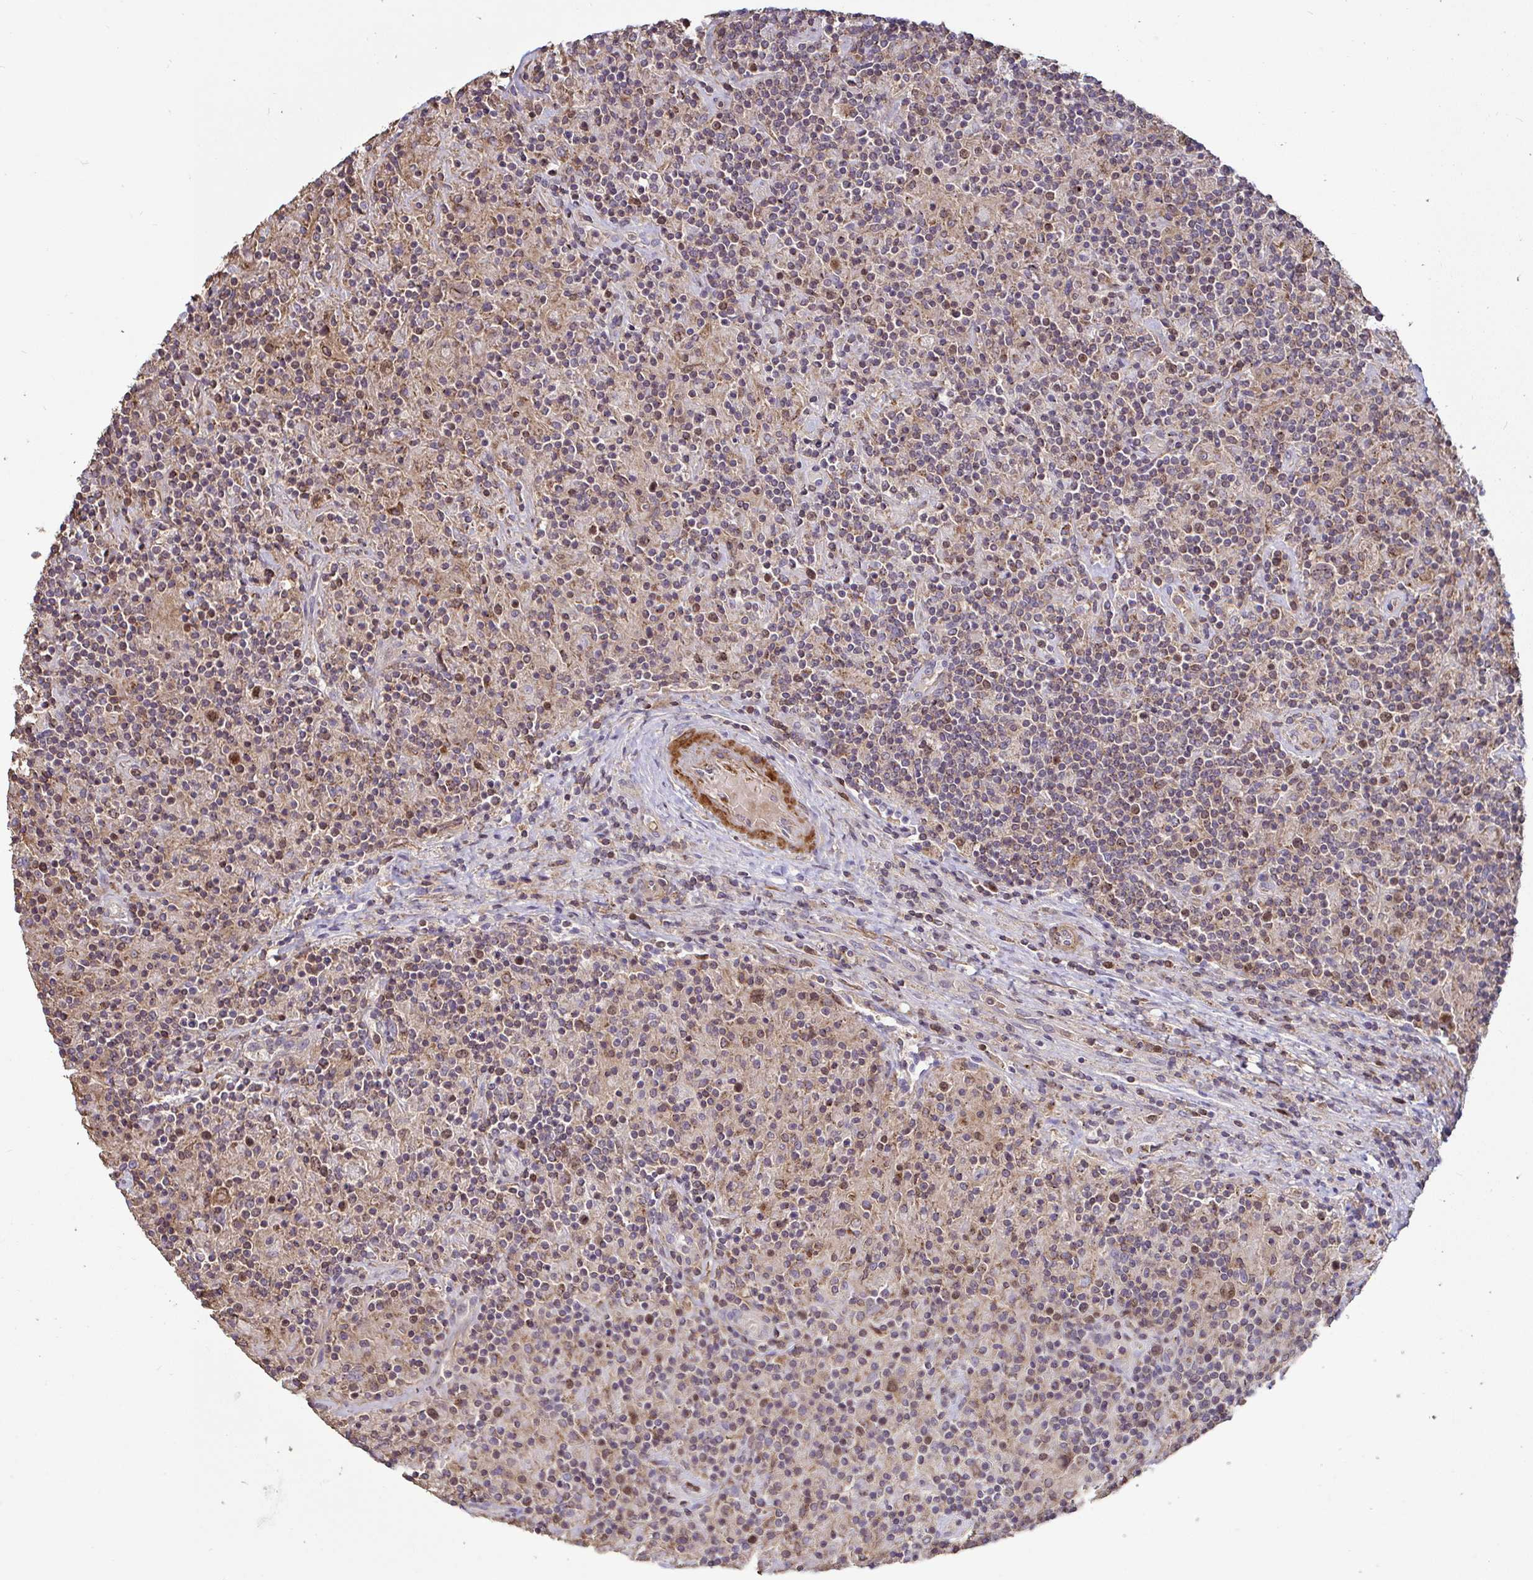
{"staining": {"intensity": "moderate", "quantity": "<25%", "location": "cytoplasmic/membranous"}, "tissue": "lymphoma", "cell_type": "Tumor cells", "image_type": "cancer", "snomed": [{"axis": "morphology", "description": "Hodgkin's disease, NOS"}, {"axis": "topography", "description": "Lymph node"}], "caption": "Protein analysis of lymphoma tissue exhibits moderate cytoplasmic/membranous staining in about <25% of tumor cells. Immunohistochemistry (ihc) stains the protein in brown and the nuclei are stained blue.", "gene": "SPRY1", "patient": {"sex": "male", "age": 70}}